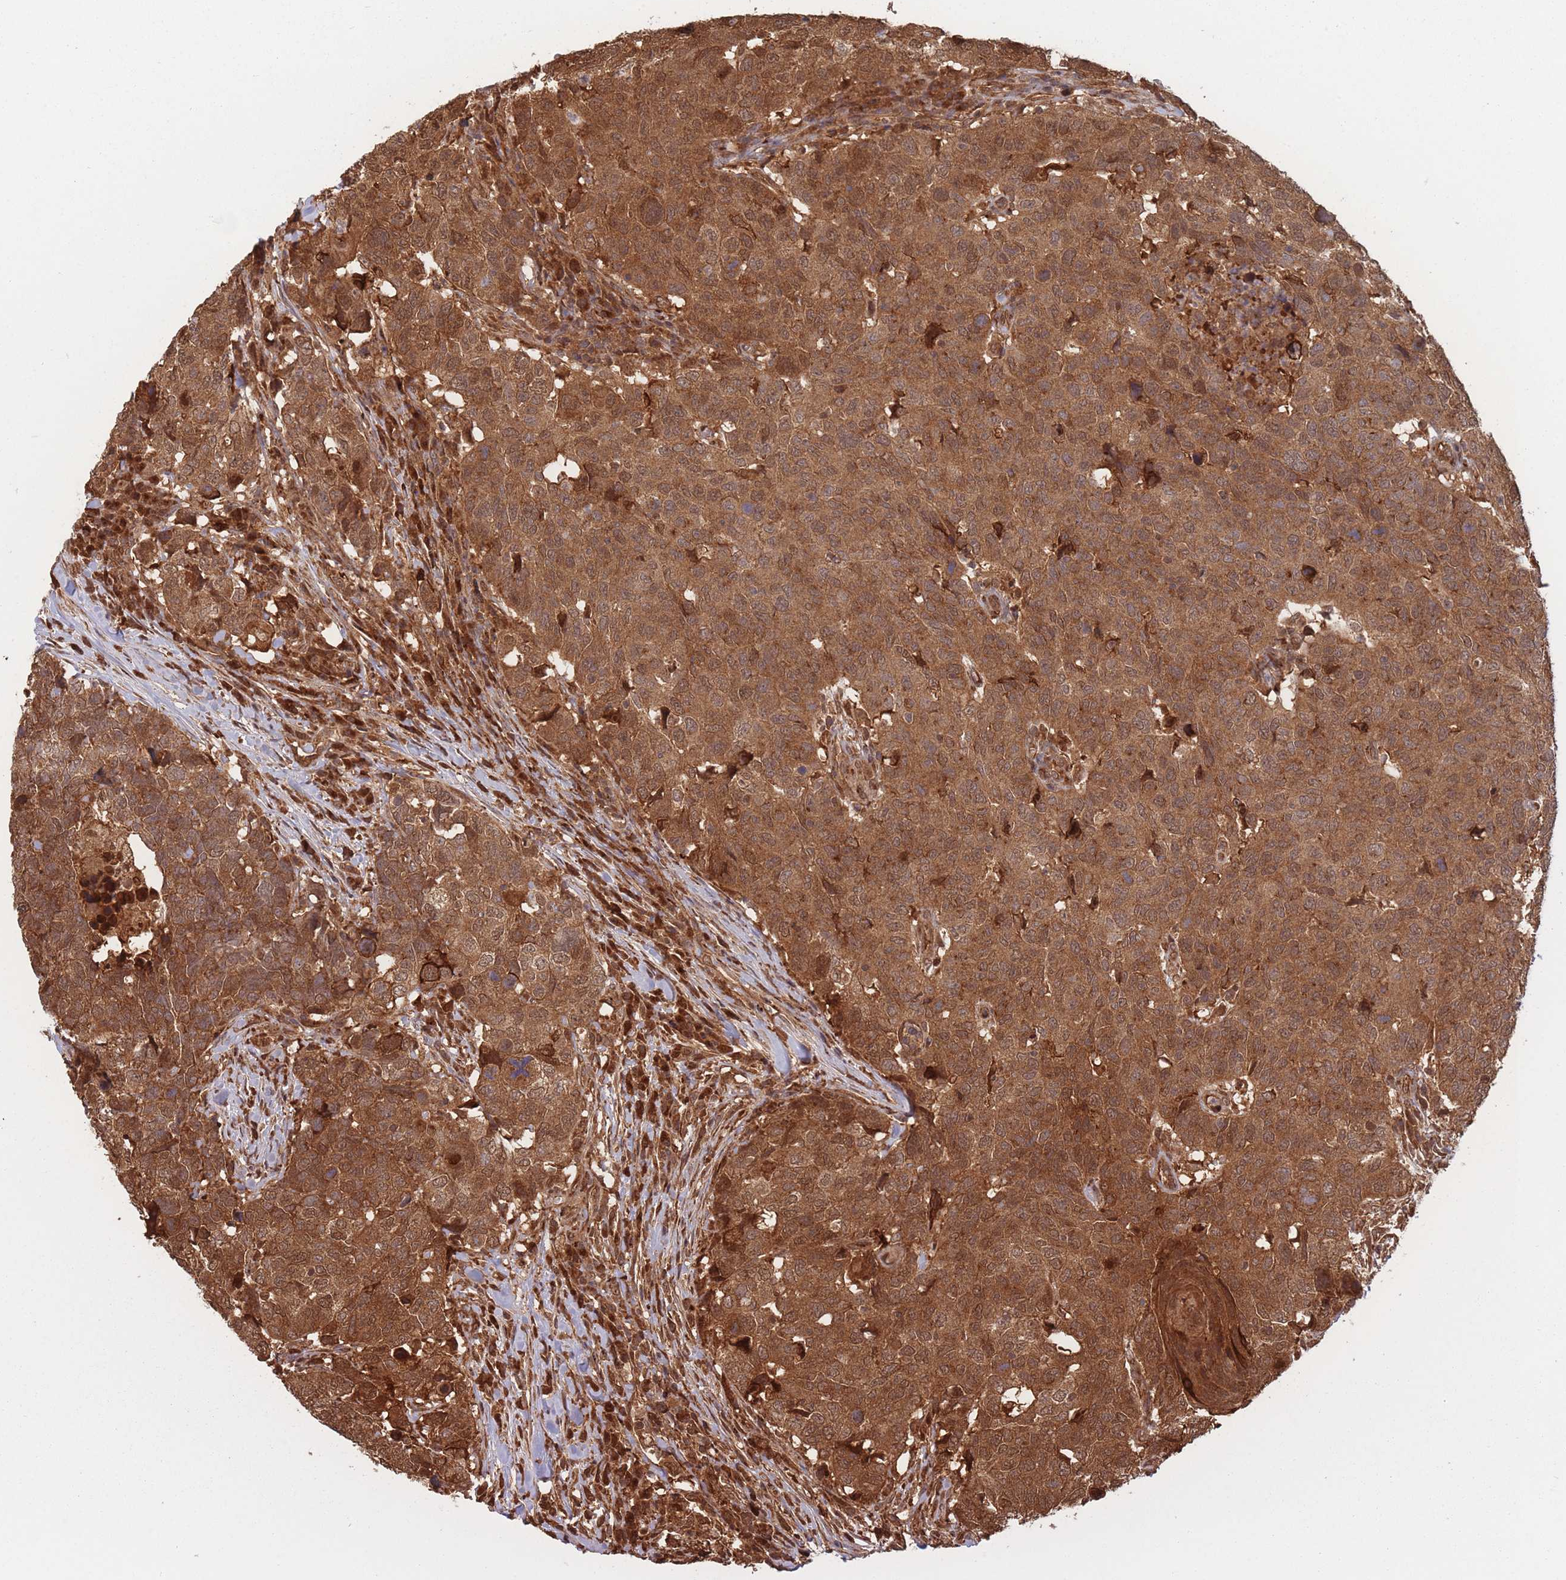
{"staining": {"intensity": "moderate", "quantity": ">75%", "location": "cytoplasmic/membranous"}, "tissue": "head and neck cancer", "cell_type": "Tumor cells", "image_type": "cancer", "snomed": [{"axis": "morphology", "description": "Normal tissue, NOS"}, {"axis": "morphology", "description": "Squamous cell carcinoma, NOS"}, {"axis": "topography", "description": "Skeletal muscle"}, {"axis": "topography", "description": "Vascular tissue"}, {"axis": "topography", "description": "Peripheral nerve tissue"}, {"axis": "topography", "description": "Head-Neck"}], "caption": "The immunohistochemical stain shows moderate cytoplasmic/membranous positivity in tumor cells of squamous cell carcinoma (head and neck) tissue.", "gene": "PODXL2", "patient": {"sex": "male", "age": 66}}